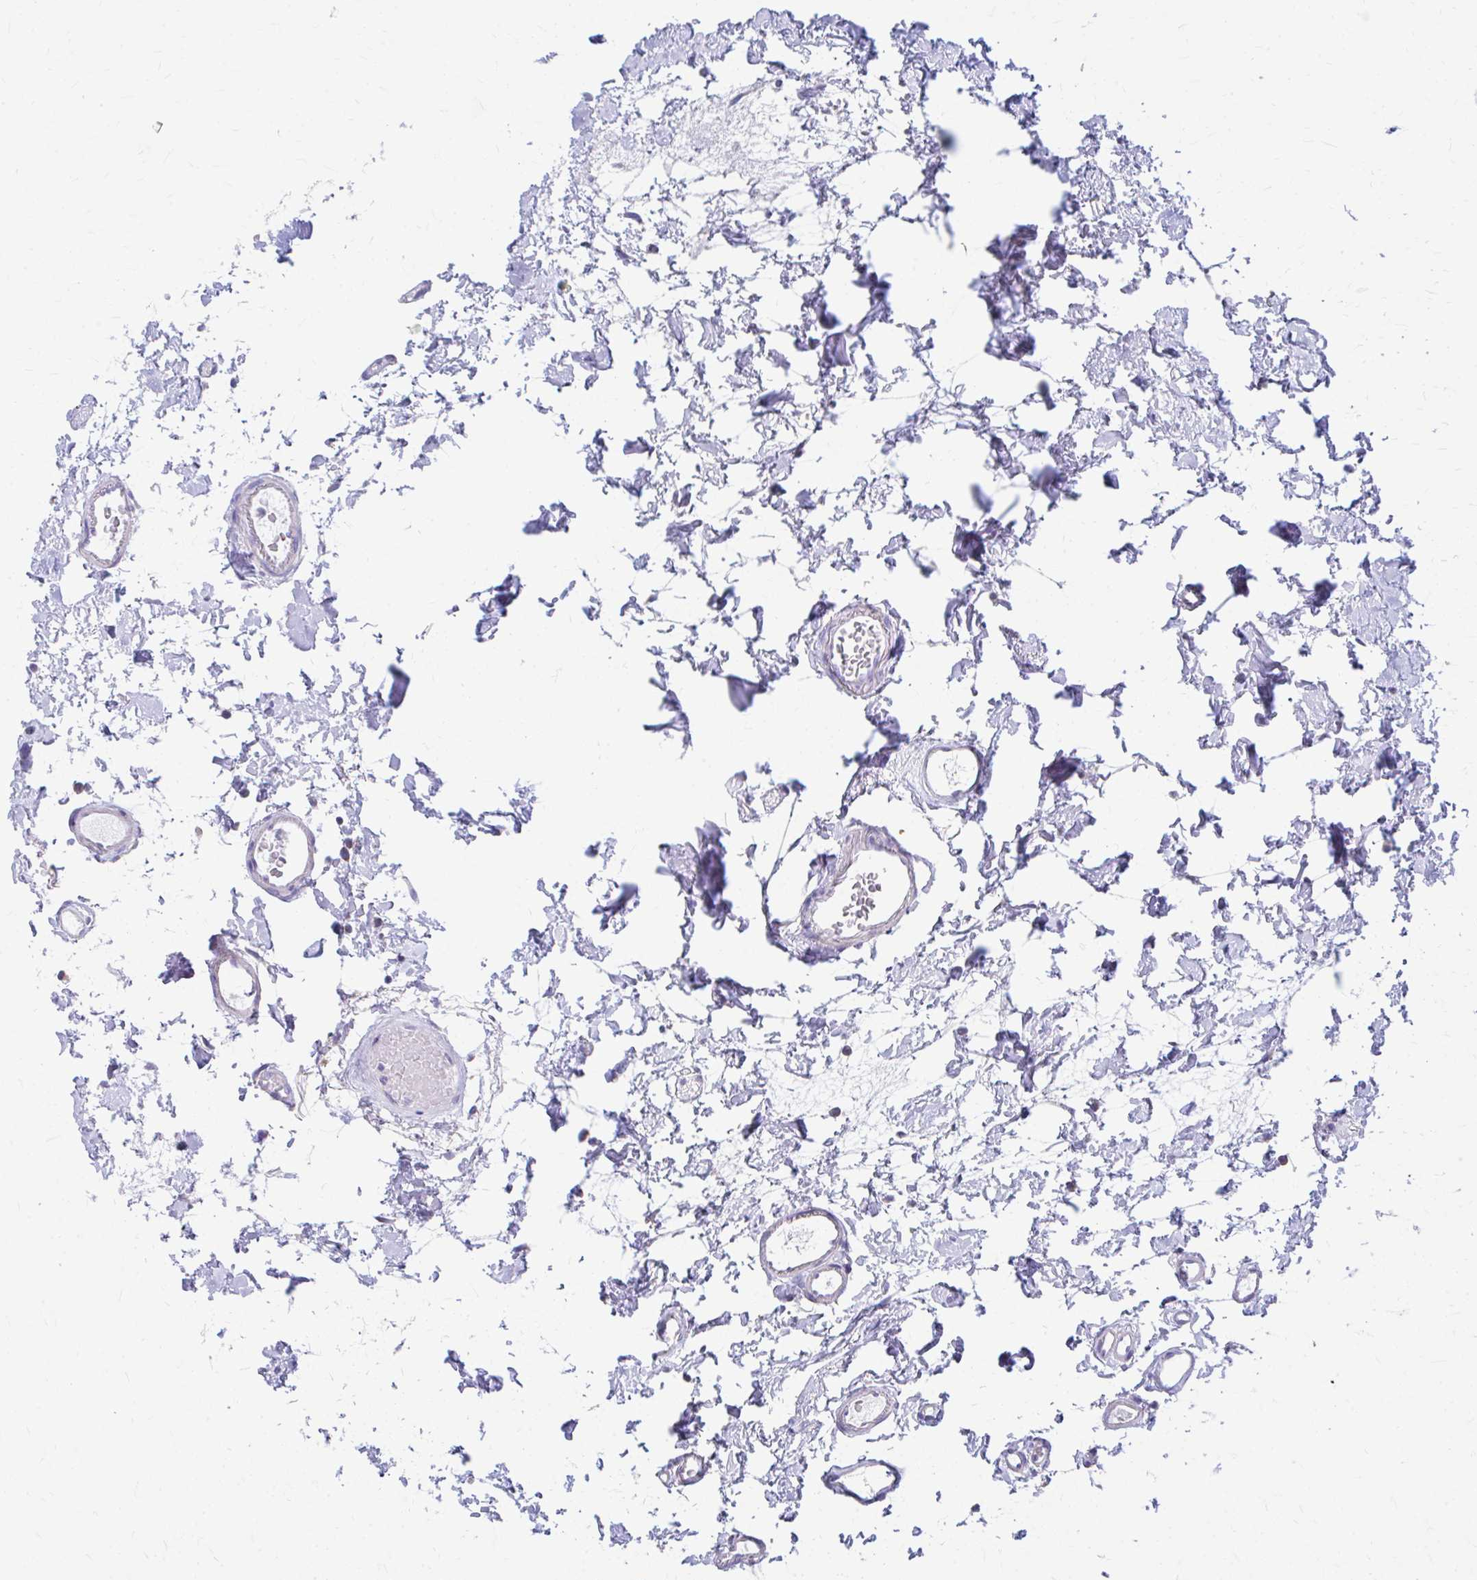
{"staining": {"intensity": "negative", "quantity": "none", "location": "none"}, "tissue": "colon", "cell_type": "Endothelial cells", "image_type": "normal", "snomed": [{"axis": "morphology", "description": "Normal tissue, NOS"}, {"axis": "topography", "description": "Colon"}], "caption": "DAB (3,3'-diaminobenzidine) immunohistochemical staining of unremarkable human colon shows no significant staining in endothelial cells.", "gene": "MRPL19", "patient": {"sex": "female", "age": 84}}